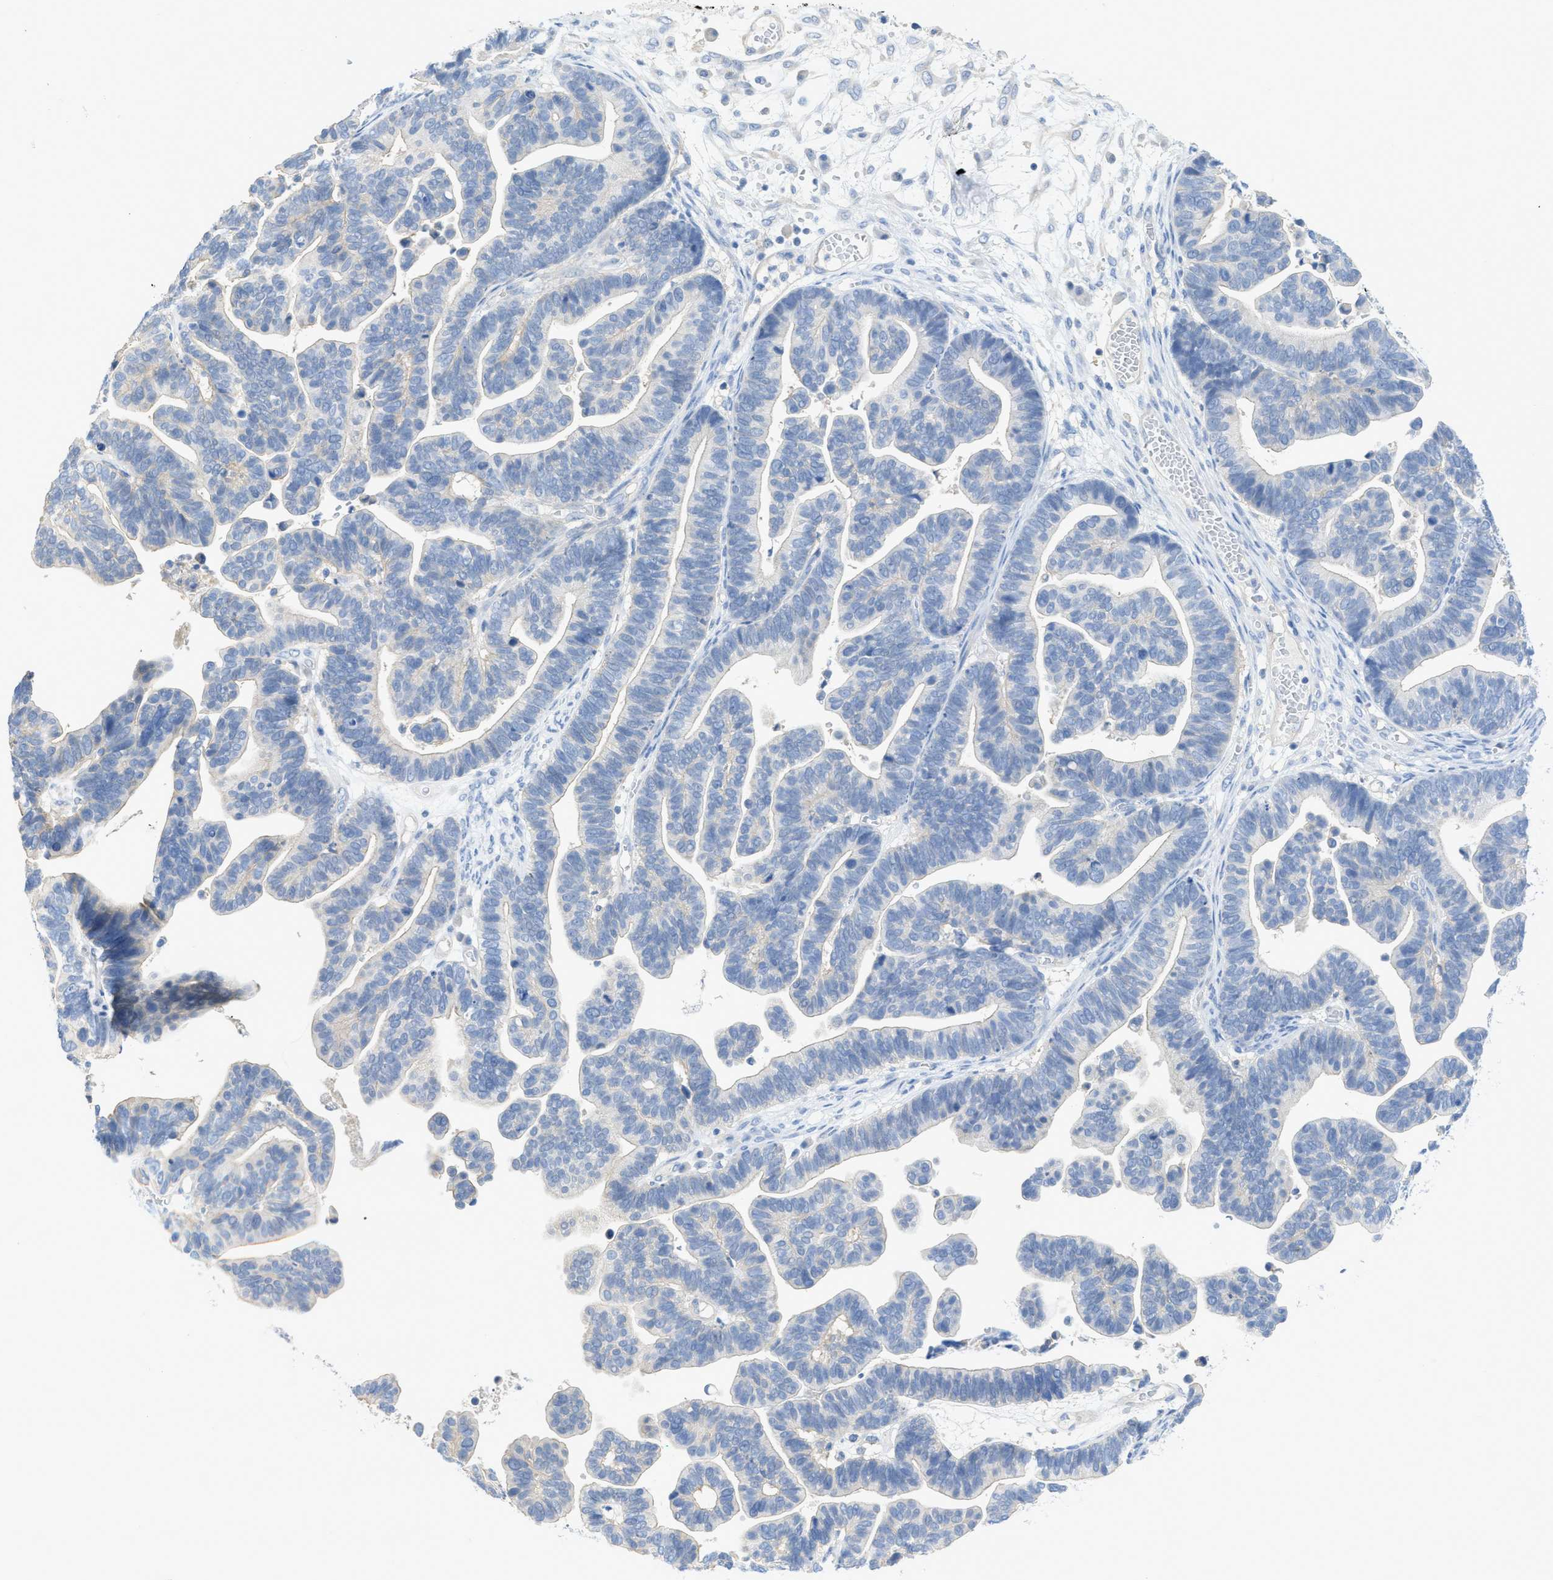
{"staining": {"intensity": "negative", "quantity": "none", "location": "none"}, "tissue": "ovarian cancer", "cell_type": "Tumor cells", "image_type": "cancer", "snomed": [{"axis": "morphology", "description": "Cystadenocarcinoma, serous, NOS"}, {"axis": "topography", "description": "Ovary"}], "caption": "IHC image of human serous cystadenocarcinoma (ovarian) stained for a protein (brown), which shows no expression in tumor cells. The staining is performed using DAB (3,3'-diaminobenzidine) brown chromogen with nuclei counter-stained in using hematoxylin.", "gene": "MYL3", "patient": {"sex": "female", "age": 56}}